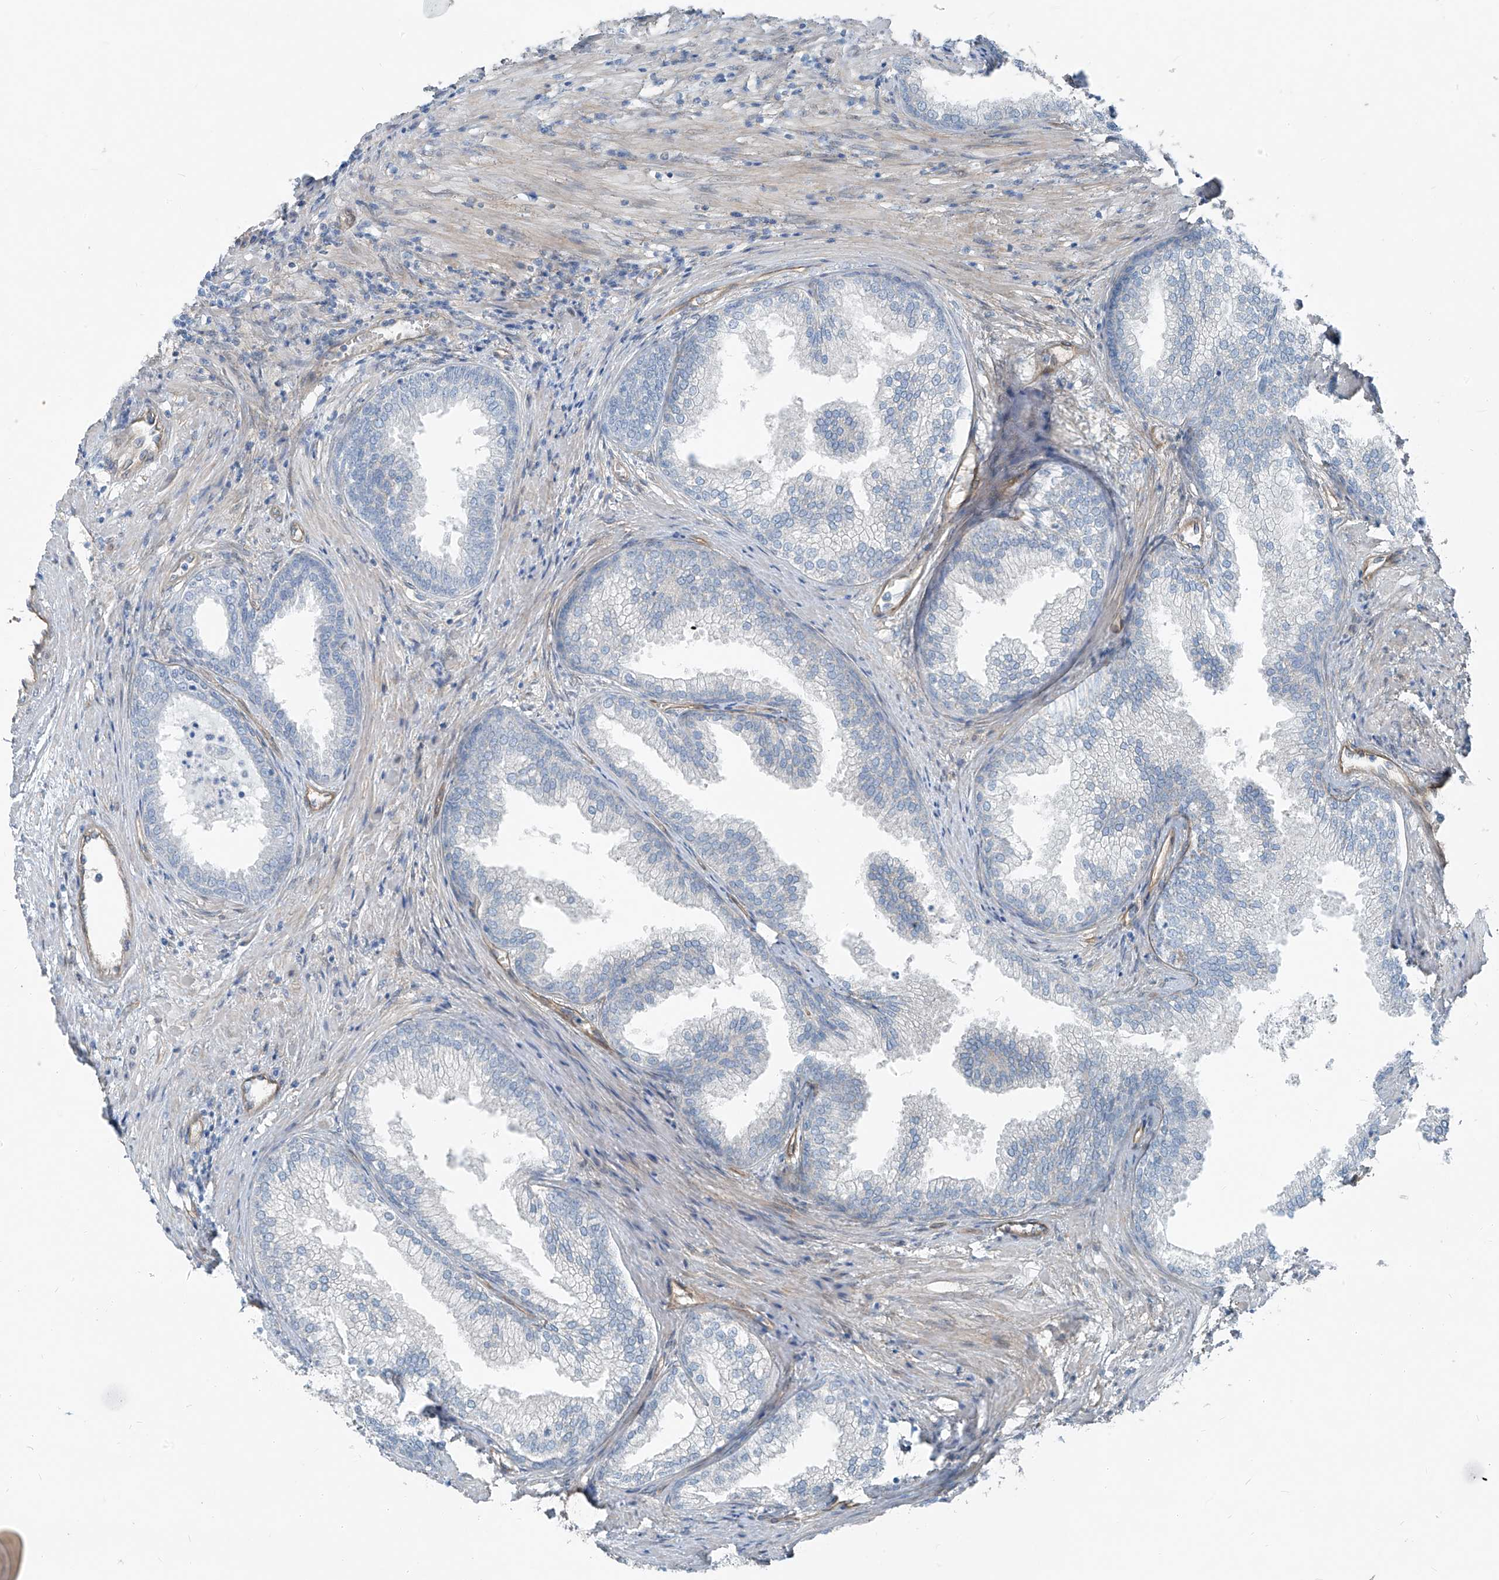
{"staining": {"intensity": "negative", "quantity": "none", "location": "none"}, "tissue": "prostate", "cell_type": "Glandular cells", "image_type": "normal", "snomed": [{"axis": "morphology", "description": "Normal tissue, NOS"}, {"axis": "topography", "description": "Prostate"}], "caption": "High power microscopy micrograph of an IHC histopathology image of unremarkable prostate, revealing no significant expression in glandular cells.", "gene": "TNS2", "patient": {"sex": "male", "age": 76}}